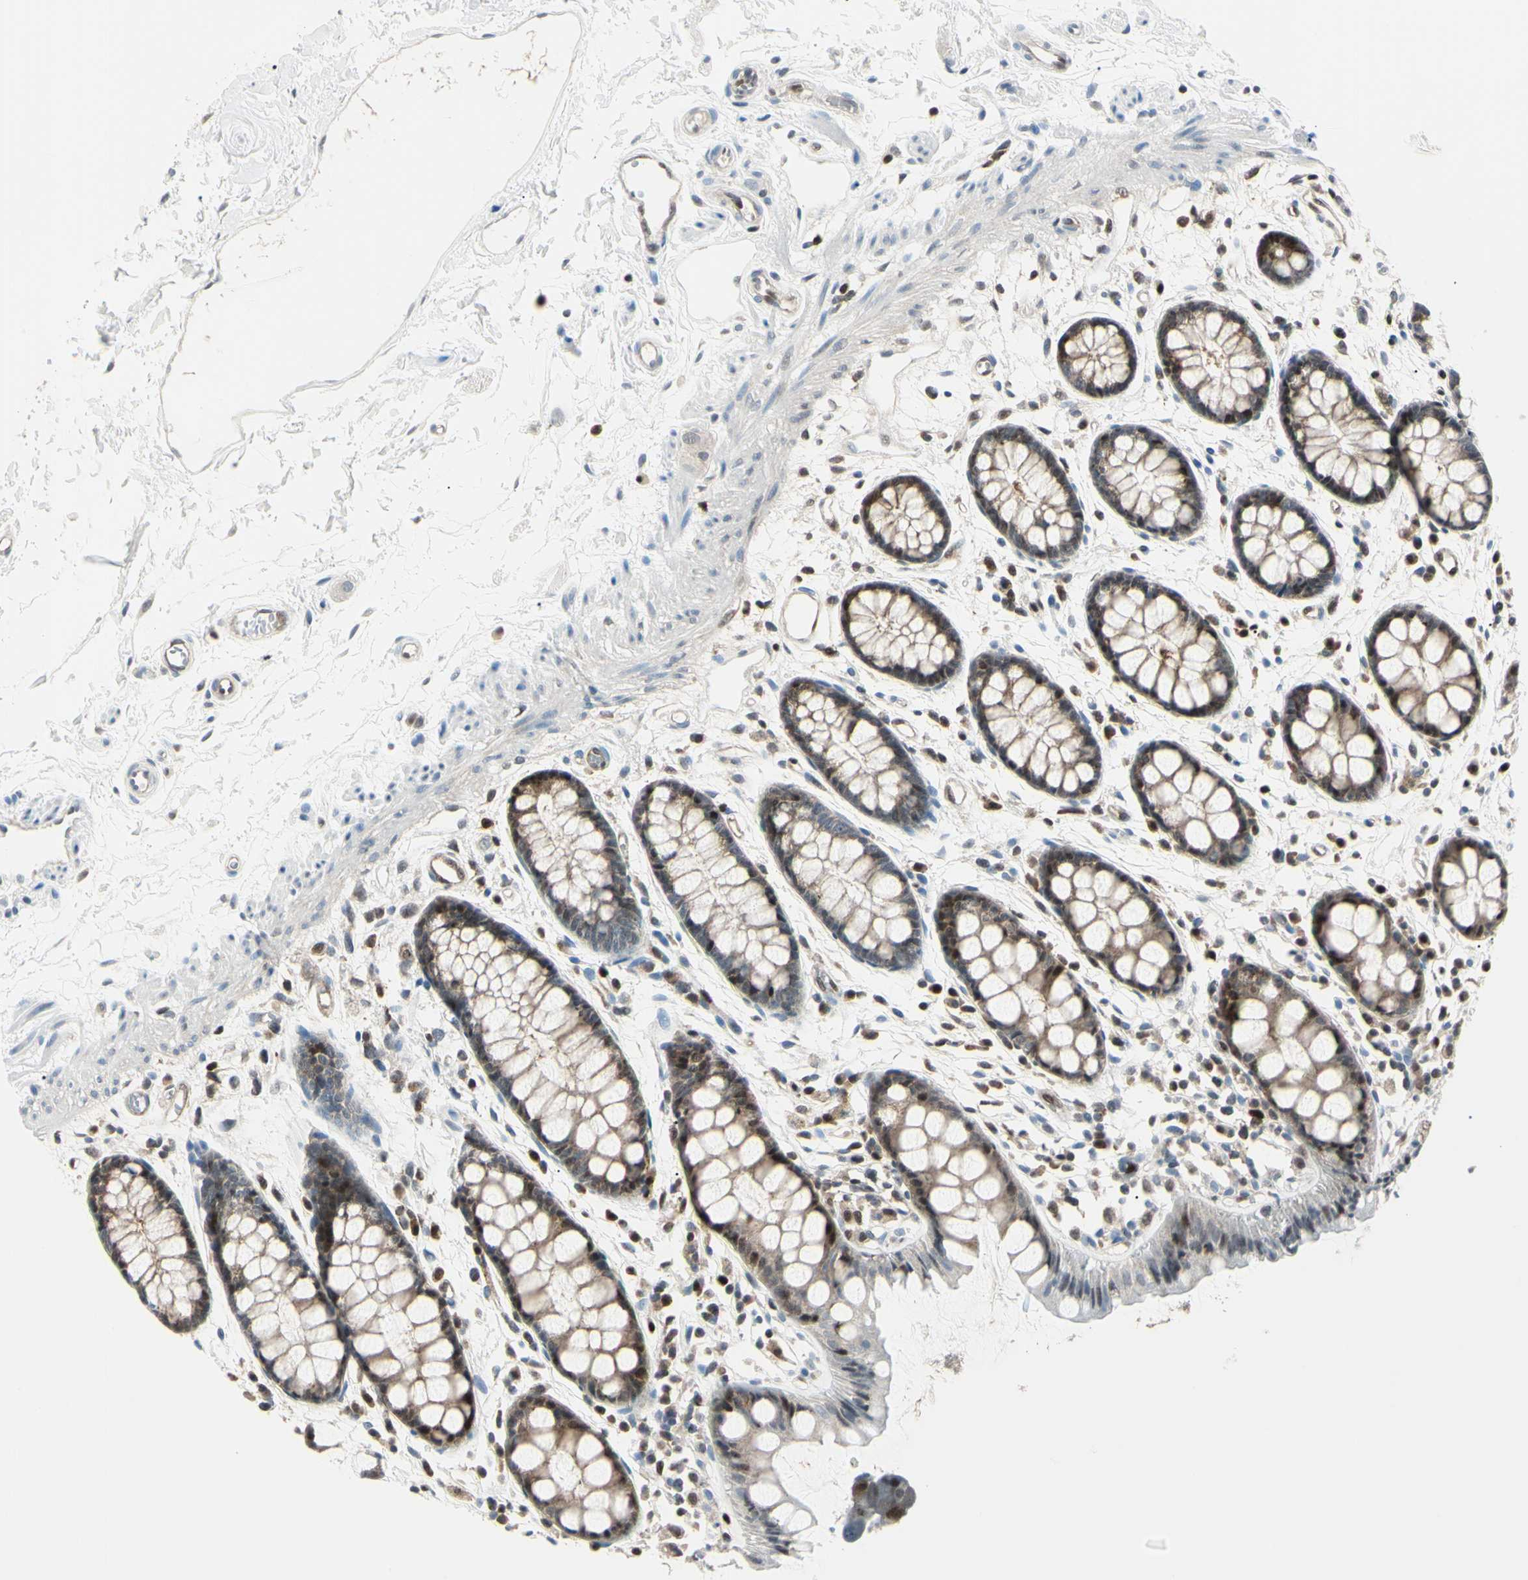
{"staining": {"intensity": "moderate", "quantity": "25%-75%", "location": "cytoplasmic/membranous"}, "tissue": "rectum", "cell_type": "Glandular cells", "image_type": "normal", "snomed": [{"axis": "morphology", "description": "Normal tissue, NOS"}, {"axis": "topography", "description": "Rectum"}], "caption": "Immunohistochemical staining of unremarkable human rectum exhibits moderate cytoplasmic/membranous protein staining in approximately 25%-75% of glandular cells.", "gene": "PGK1", "patient": {"sex": "female", "age": 66}}